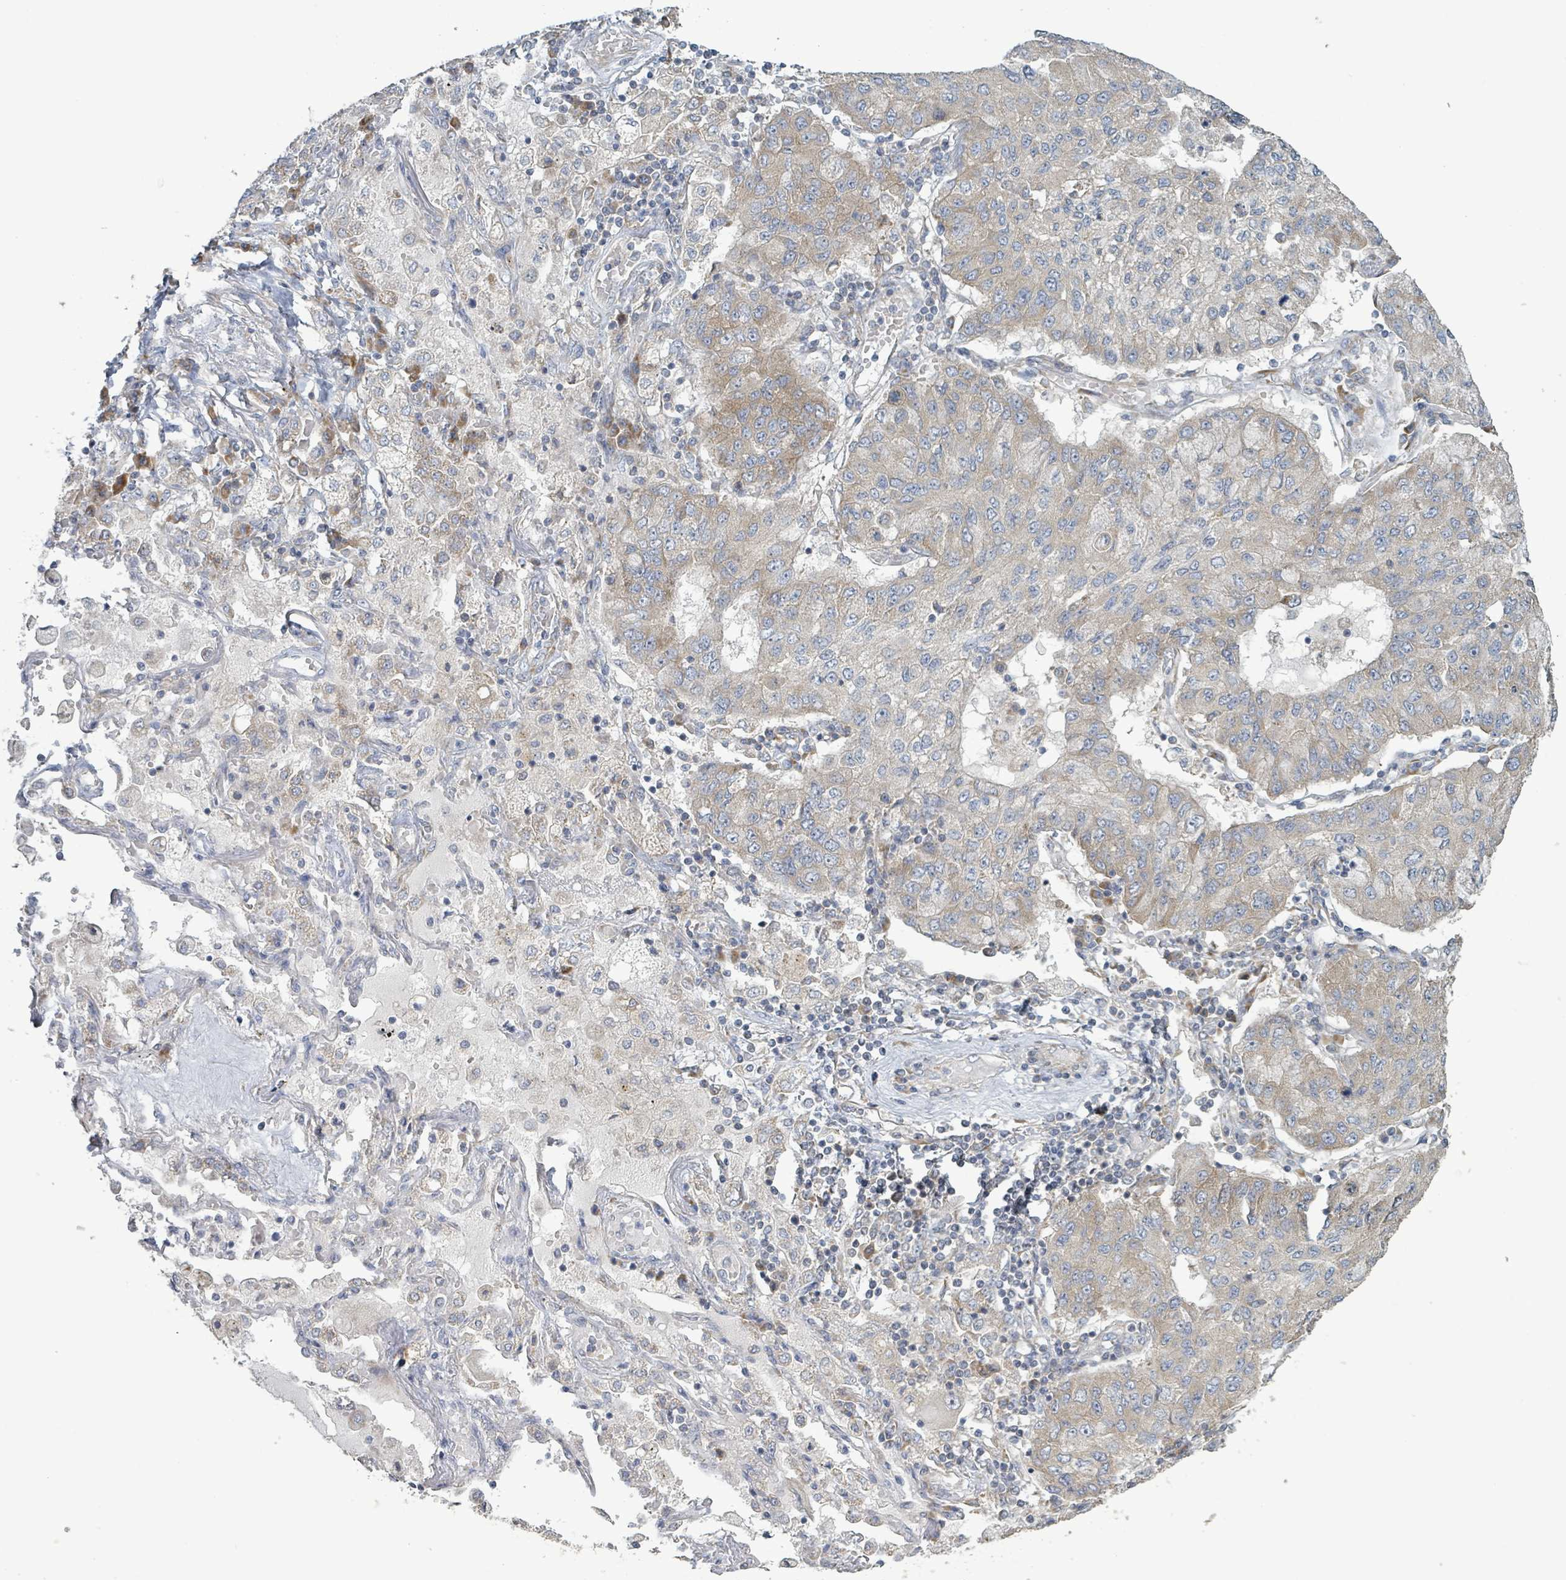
{"staining": {"intensity": "moderate", "quantity": "<25%", "location": "cytoplasmic/membranous"}, "tissue": "lung cancer", "cell_type": "Tumor cells", "image_type": "cancer", "snomed": [{"axis": "morphology", "description": "Squamous cell carcinoma, NOS"}, {"axis": "topography", "description": "Lung"}], "caption": "This histopathology image demonstrates immunohistochemistry (IHC) staining of lung cancer (squamous cell carcinoma), with low moderate cytoplasmic/membranous positivity in about <25% of tumor cells.", "gene": "RPL32", "patient": {"sex": "male", "age": 74}}